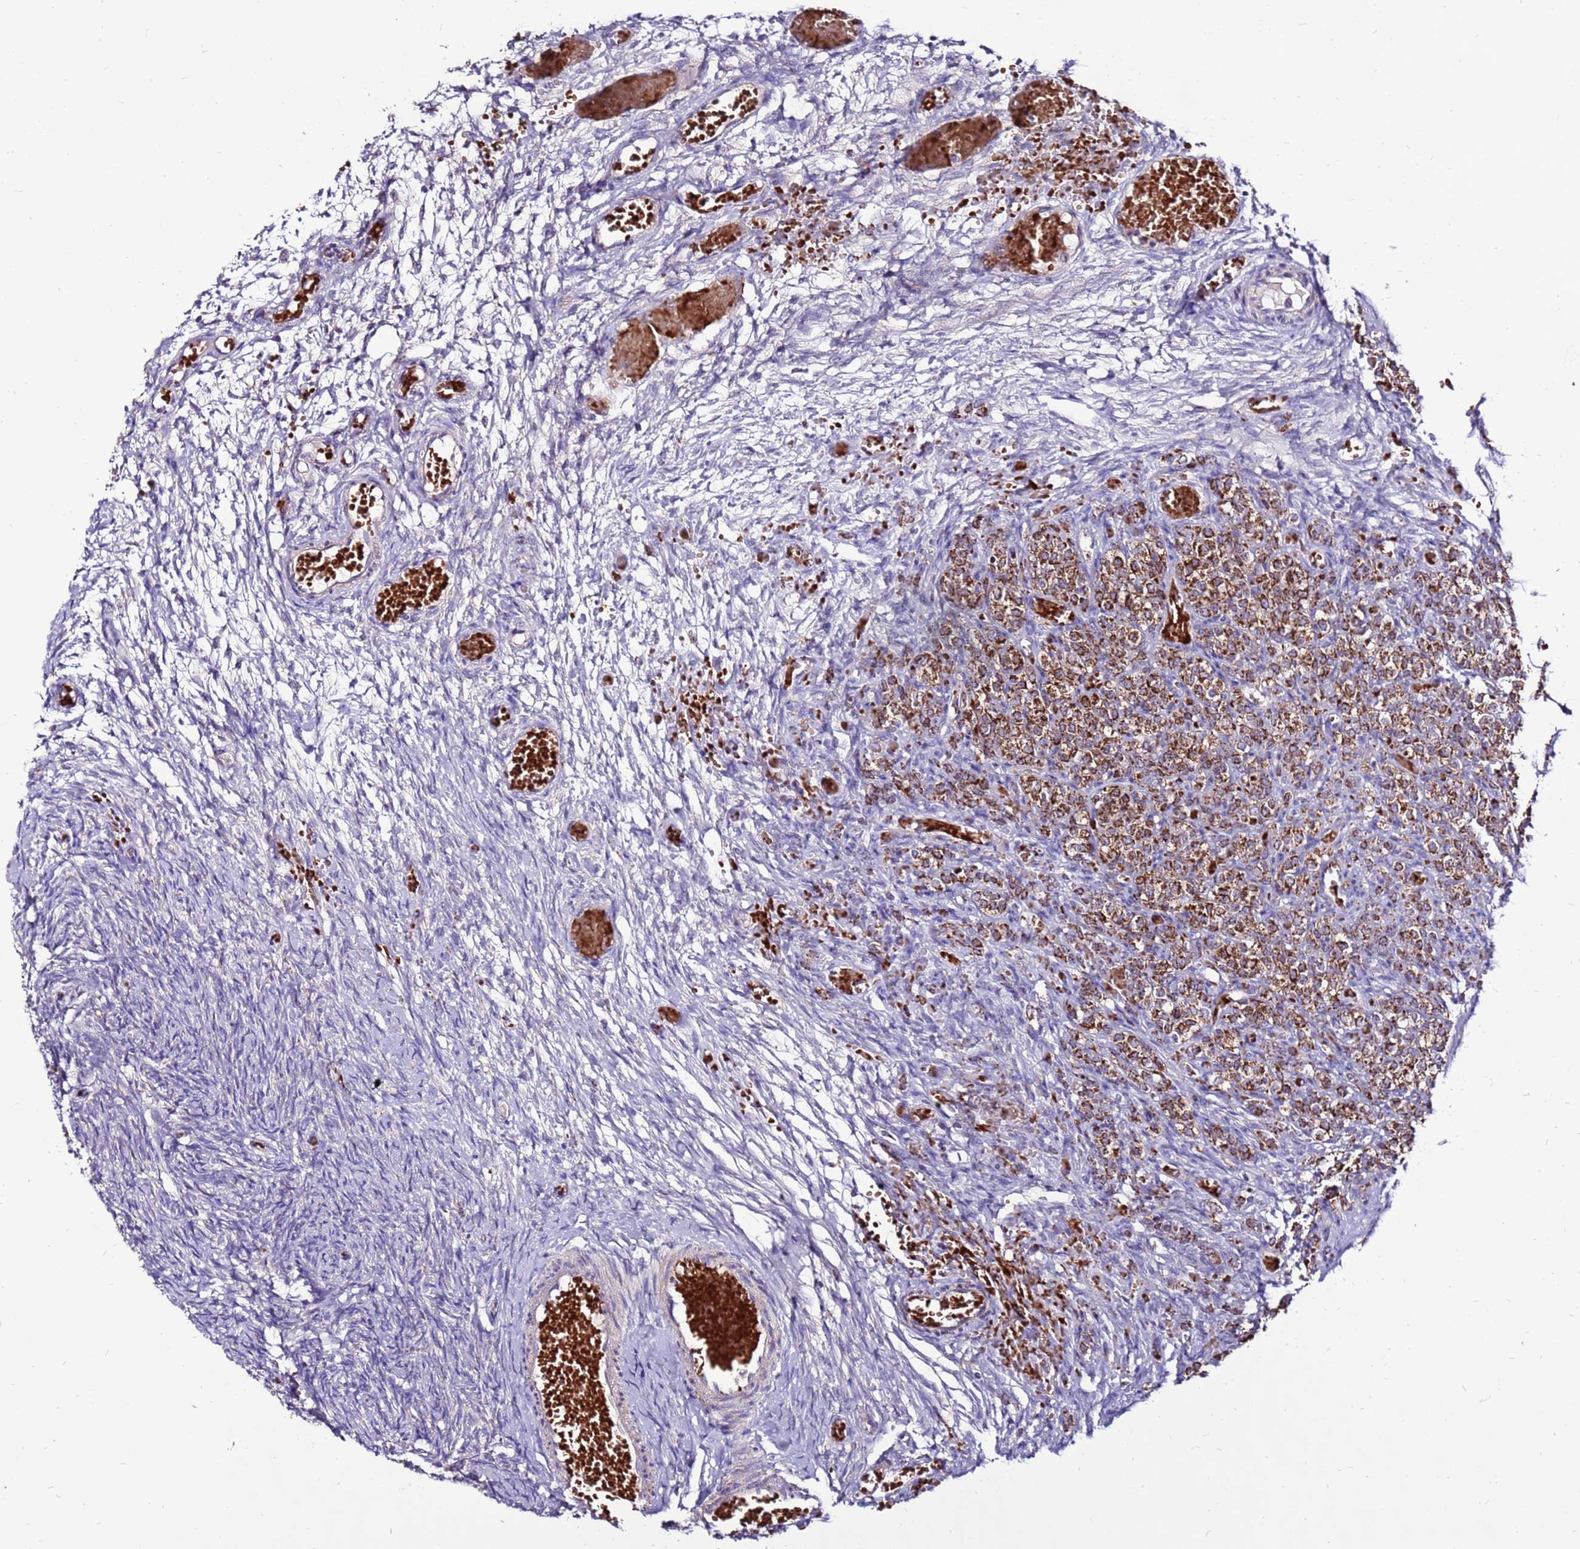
{"staining": {"intensity": "moderate", "quantity": ">75%", "location": "cytoplasmic/membranous"}, "tissue": "ovary", "cell_type": "Follicle cells", "image_type": "normal", "snomed": [{"axis": "morphology", "description": "Adenocarcinoma, NOS"}, {"axis": "topography", "description": "Endometrium"}], "caption": "About >75% of follicle cells in benign human ovary exhibit moderate cytoplasmic/membranous protein positivity as visualized by brown immunohistochemical staining.", "gene": "SPSB3", "patient": {"sex": "female", "age": 32}}